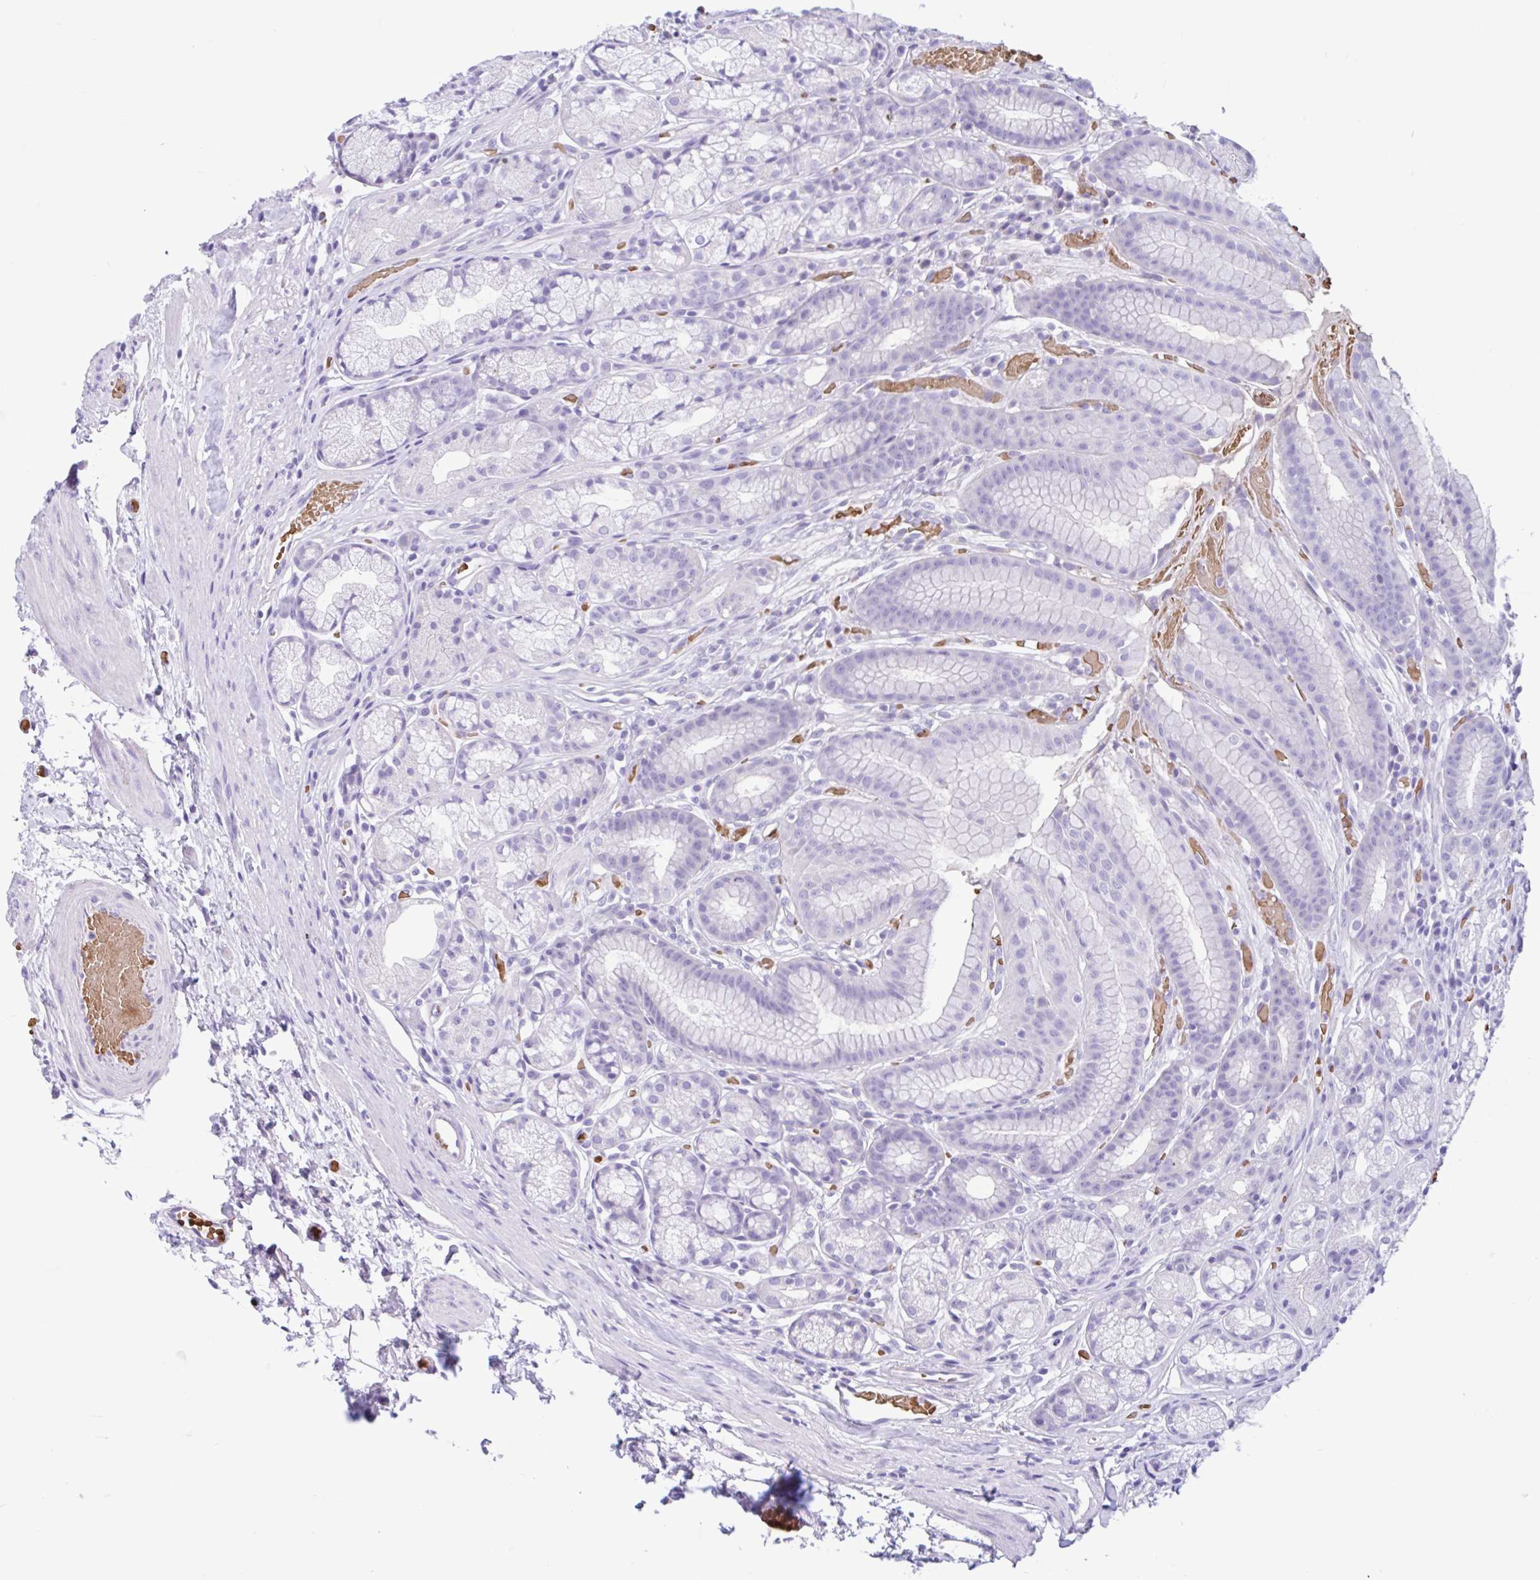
{"staining": {"intensity": "negative", "quantity": "none", "location": "none"}, "tissue": "stomach", "cell_type": "Glandular cells", "image_type": "normal", "snomed": [{"axis": "morphology", "description": "Normal tissue, NOS"}, {"axis": "topography", "description": "Smooth muscle"}, {"axis": "topography", "description": "Stomach"}], "caption": "Immunohistochemistry (IHC) histopathology image of benign stomach: stomach stained with DAB demonstrates no significant protein expression in glandular cells.", "gene": "TMEM79", "patient": {"sex": "male", "age": 70}}